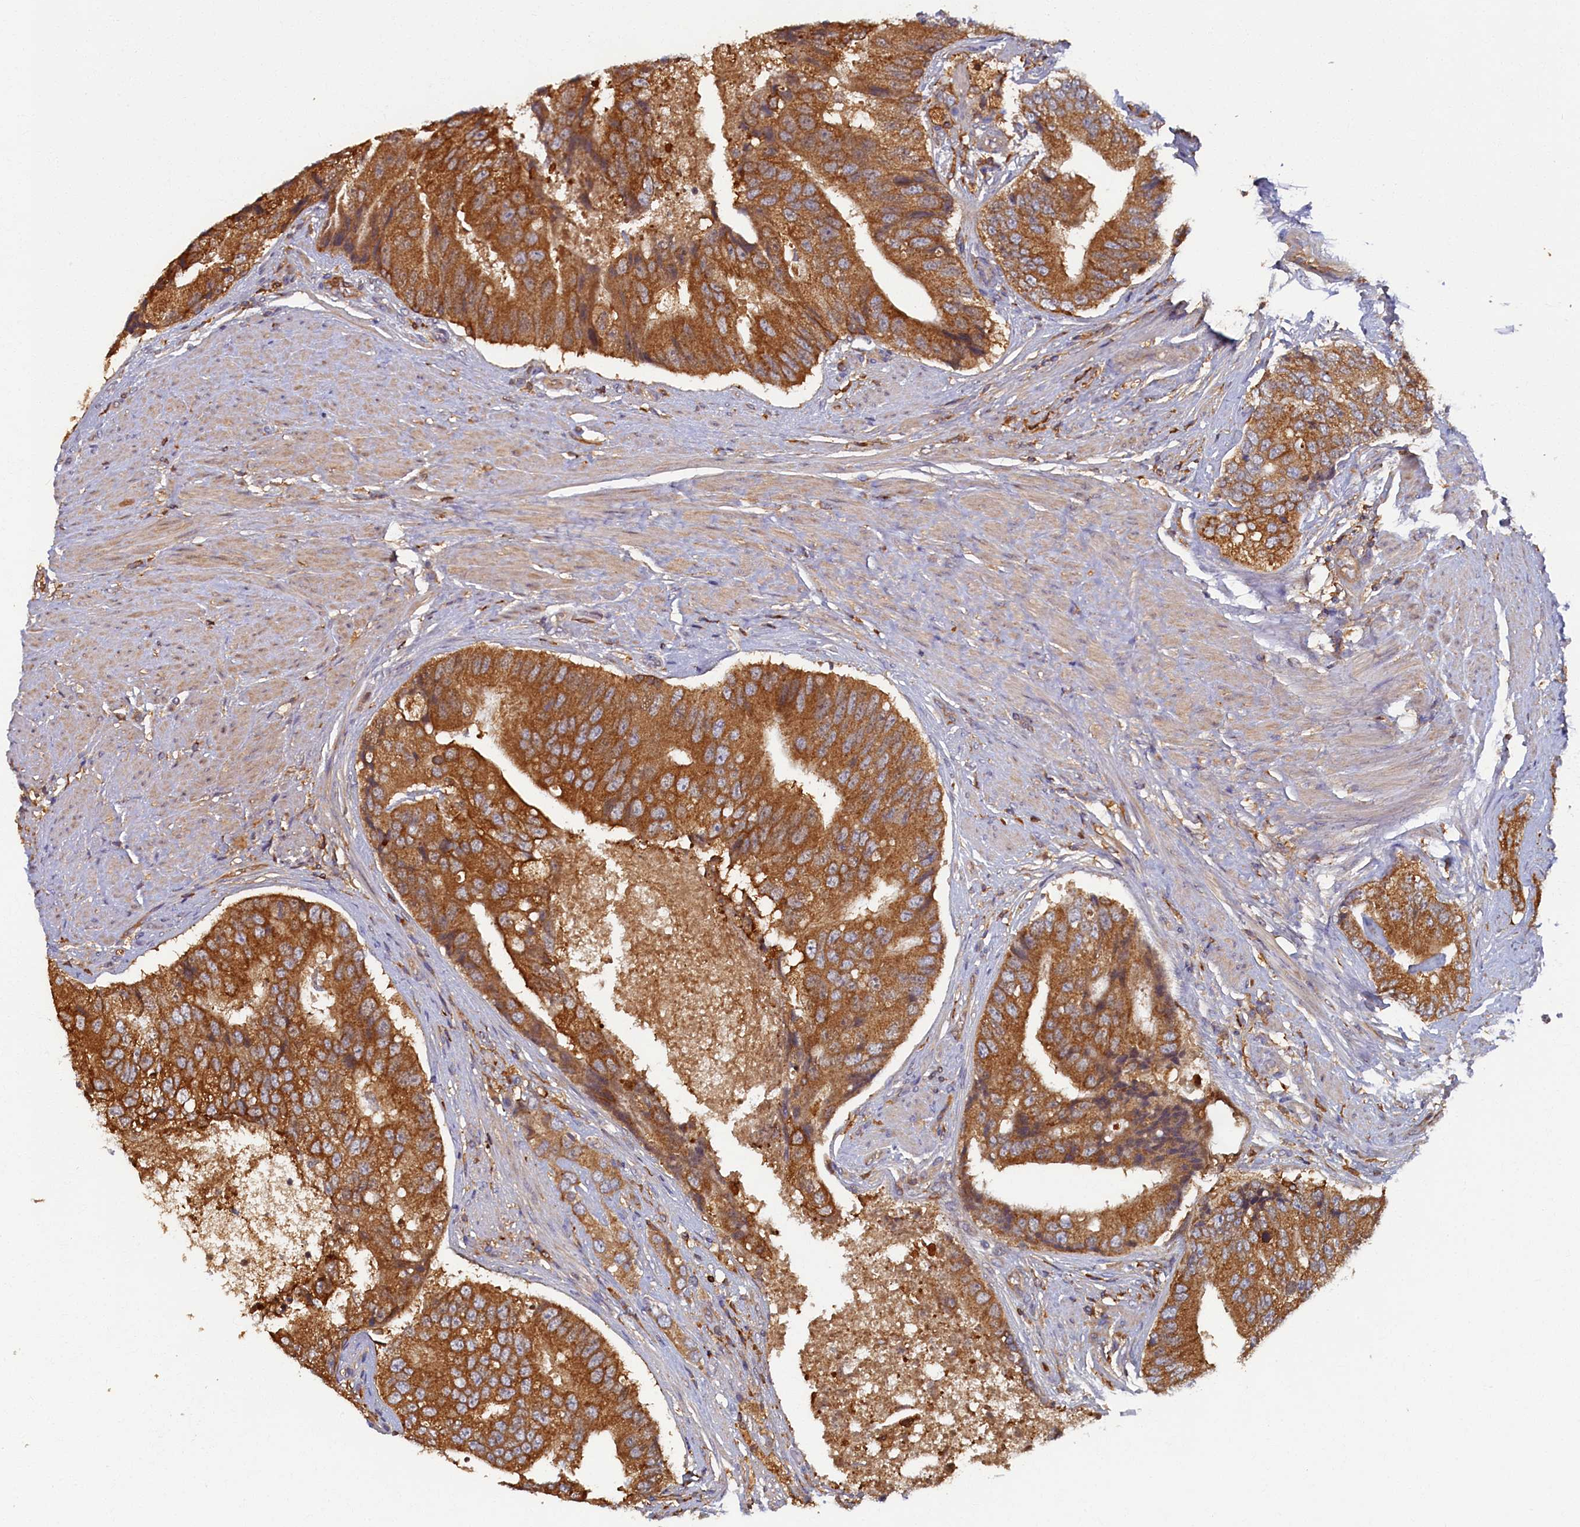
{"staining": {"intensity": "strong", "quantity": ">75%", "location": "cytoplasmic/membranous"}, "tissue": "prostate cancer", "cell_type": "Tumor cells", "image_type": "cancer", "snomed": [{"axis": "morphology", "description": "Adenocarcinoma, High grade"}, {"axis": "topography", "description": "Prostate"}], "caption": "This micrograph displays prostate cancer stained with immunohistochemistry (IHC) to label a protein in brown. The cytoplasmic/membranous of tumor cells show strong positivity for the protein. Nuclei are counter-stained blue.", "gene": "TIMM8B", "patient": {"sex": "male", "age": 70}}